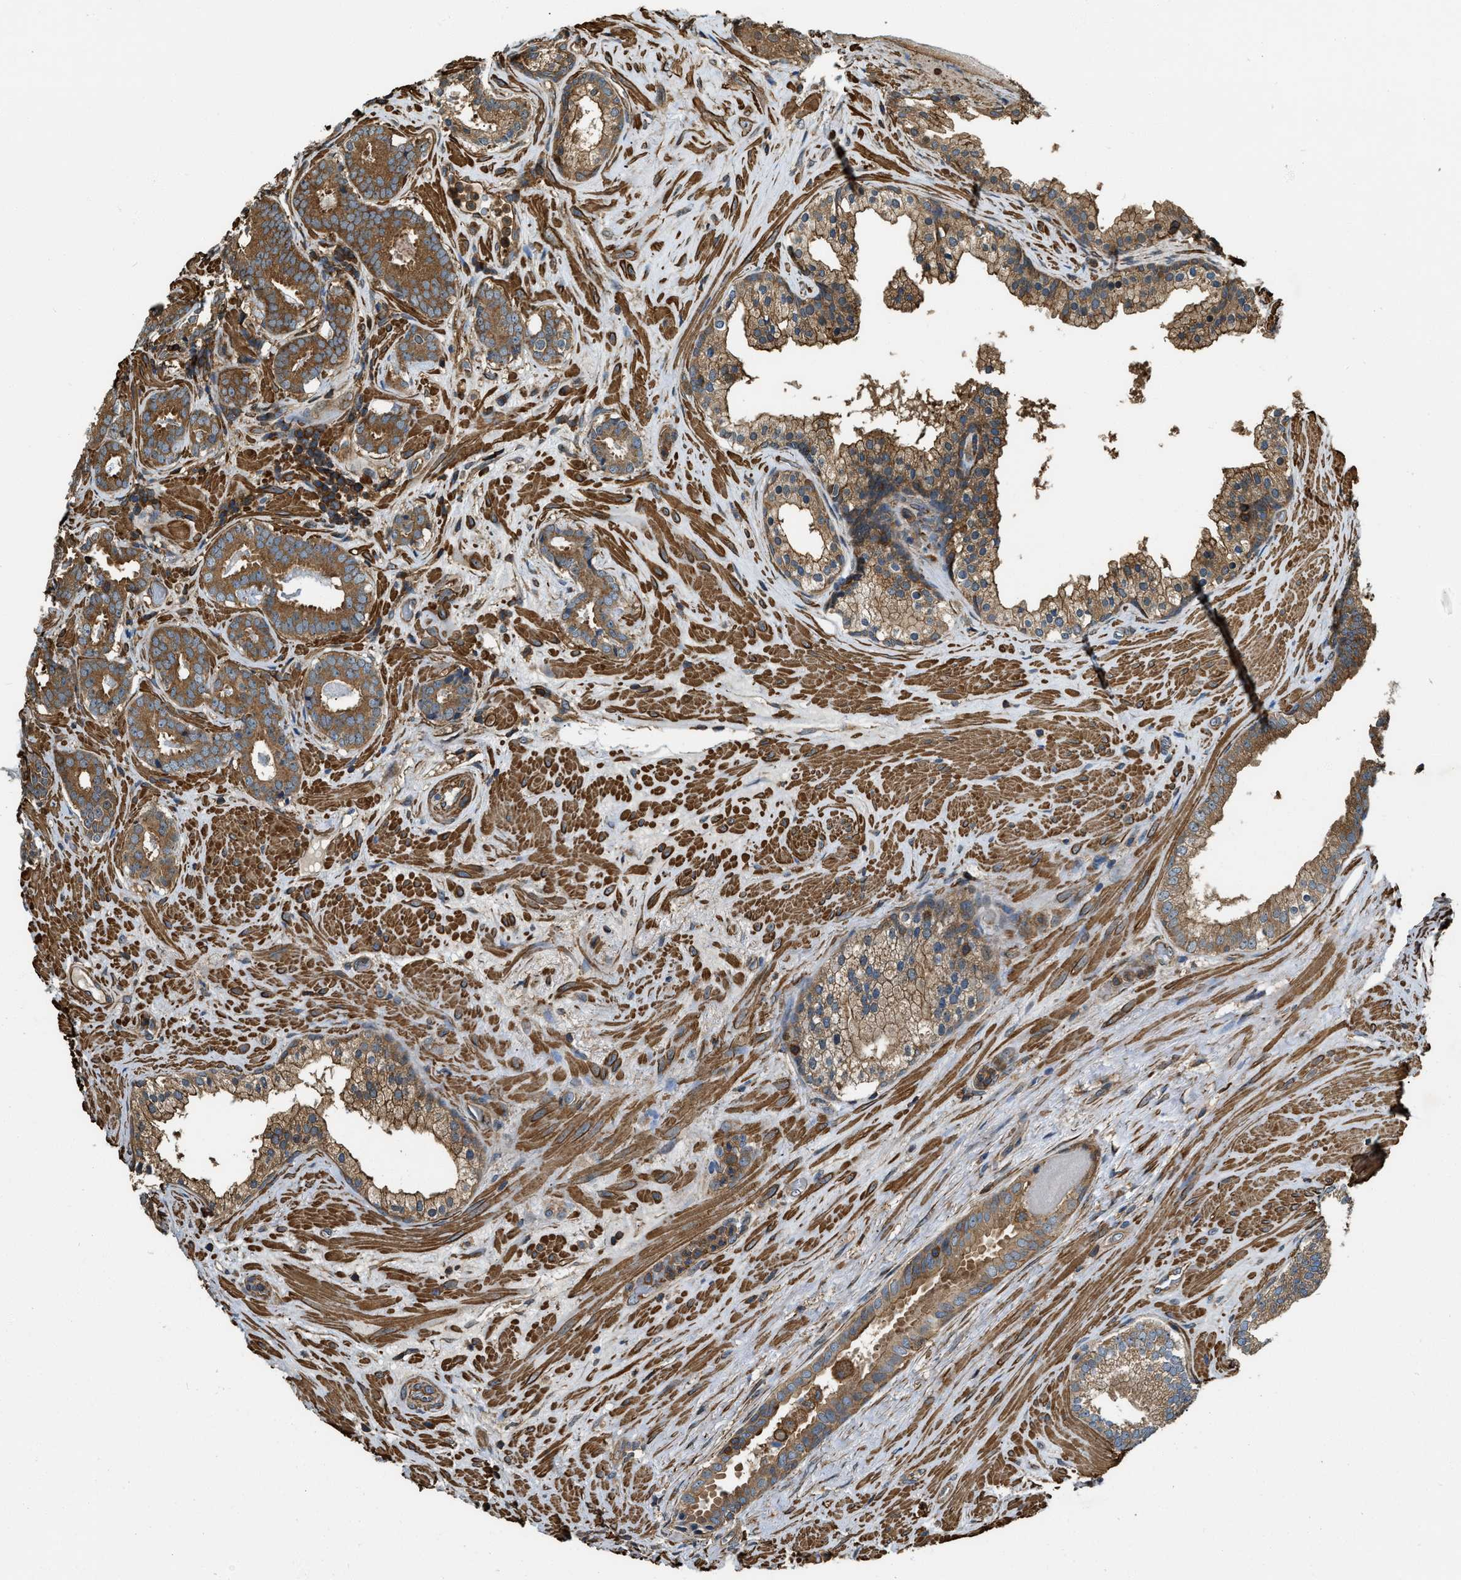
{"staining": {"intensity": "moderate", "quantity": ">75%", "location": "cytoplasmic/membranous"}, "tissue": "prostate cancer", "cell_type": "Tumor cells", "image_type": "cancer", "snomed": [{"axis": "morphology", "description": "Adenocarcinoma, Low grade"}, {"axis": "topography", "description": "Prostate"}], "caption": "Immunohistochemistry (DAB) staining of human prostate cancer reveals moderate cytoplasmic/membranous protein expression in about >75% of tumor cells.", "gene": "YARS1", "patient": {"sex": "male", "age": 69}}